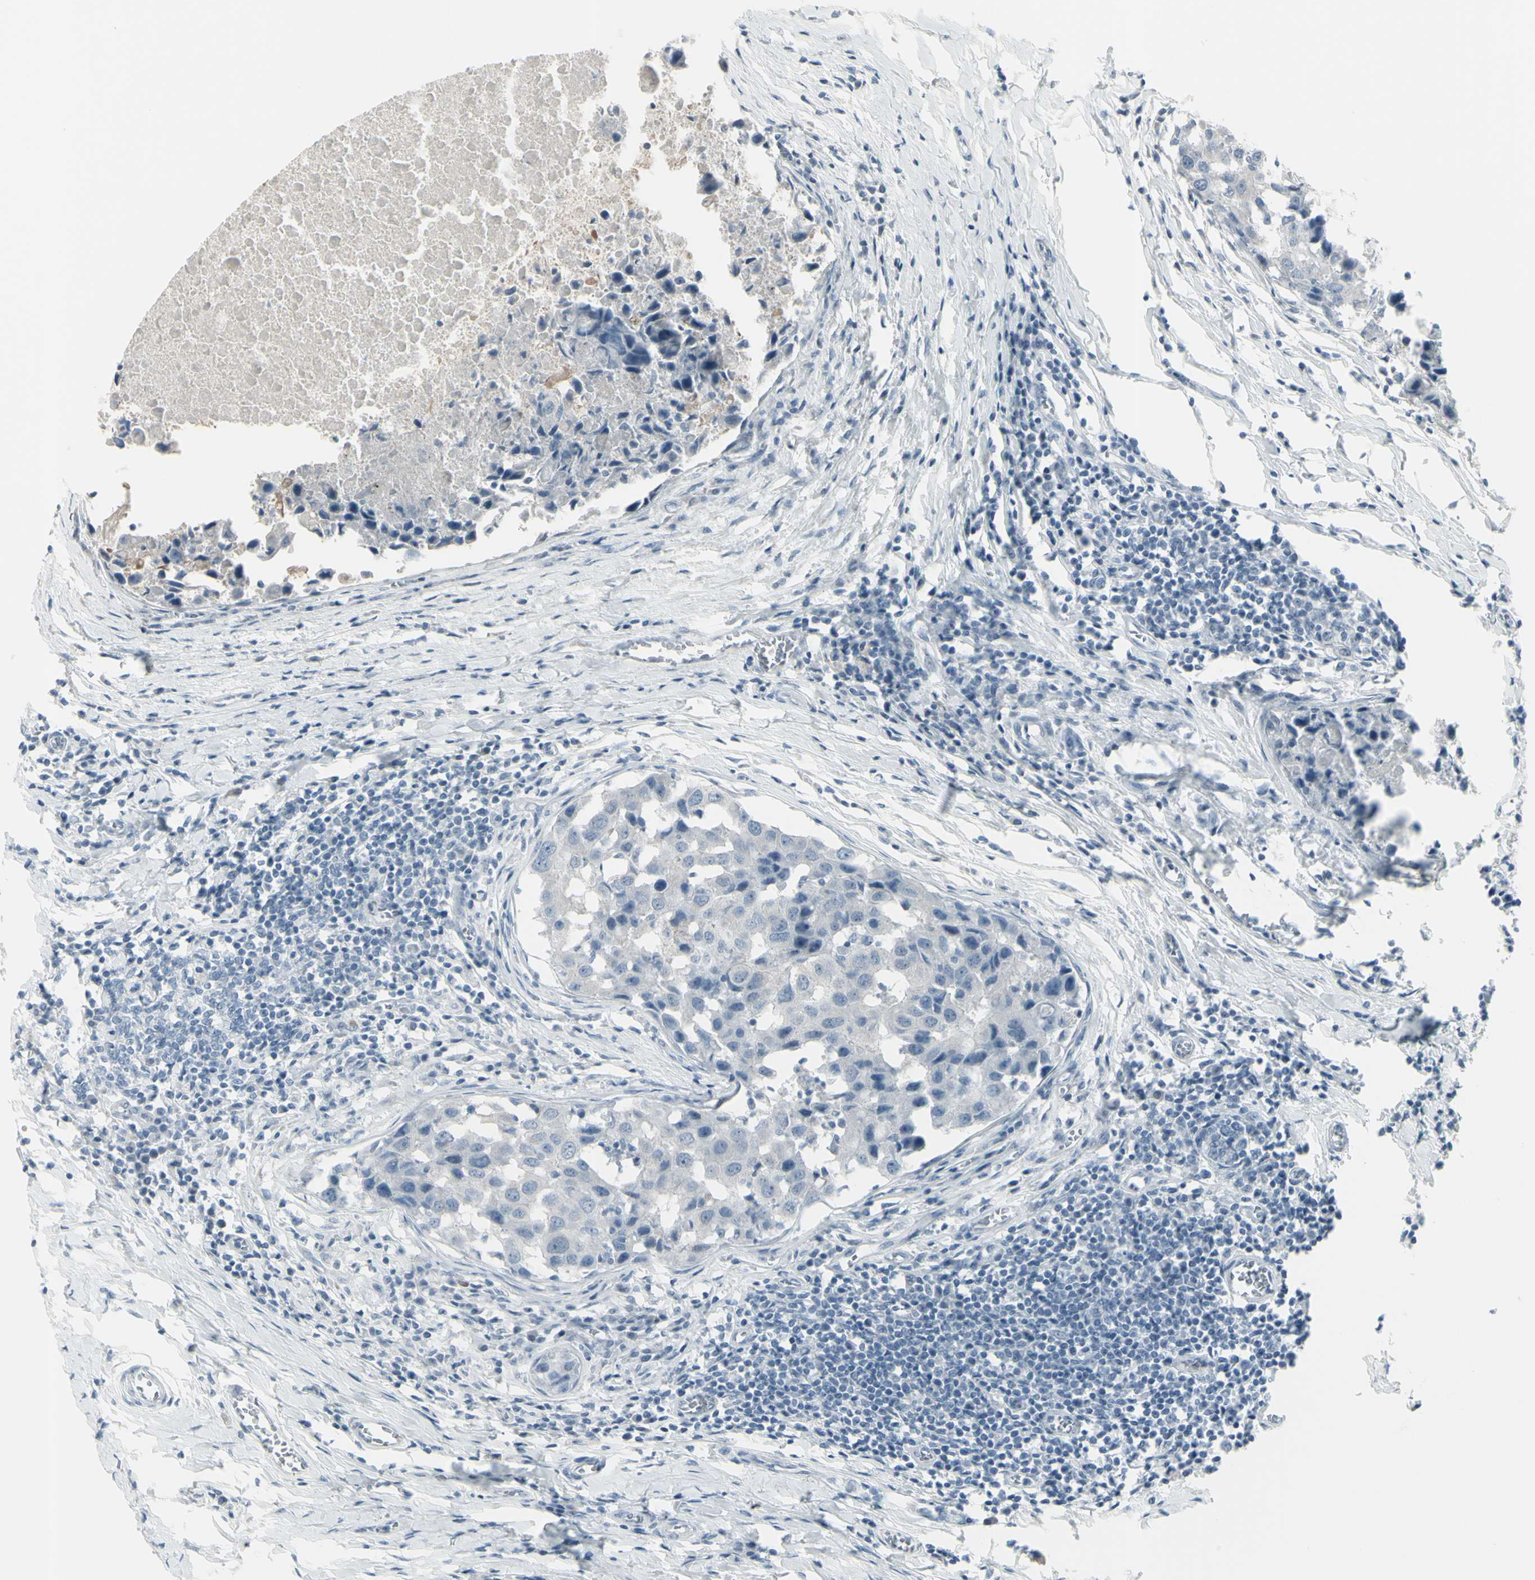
{"staining": {"intensity": "negative", "quantity": "none", "location": "none"}, "tissue": "breast cancer", "cell_type": "Tumor cells", "image_type": "cancer", "snomed": [{"axis": "morphology", "description": "Duct carcinoma"}, {"axis": "topography", "description": "Breast"}], "caption": "IHC image of neoplastic tissue: human intraductal carcinoma (breast) stained with DAB shows no significant protein expression in tumor cells.", "gene": "RAB3A", "patient": {"sex": "female", "age": 27}}